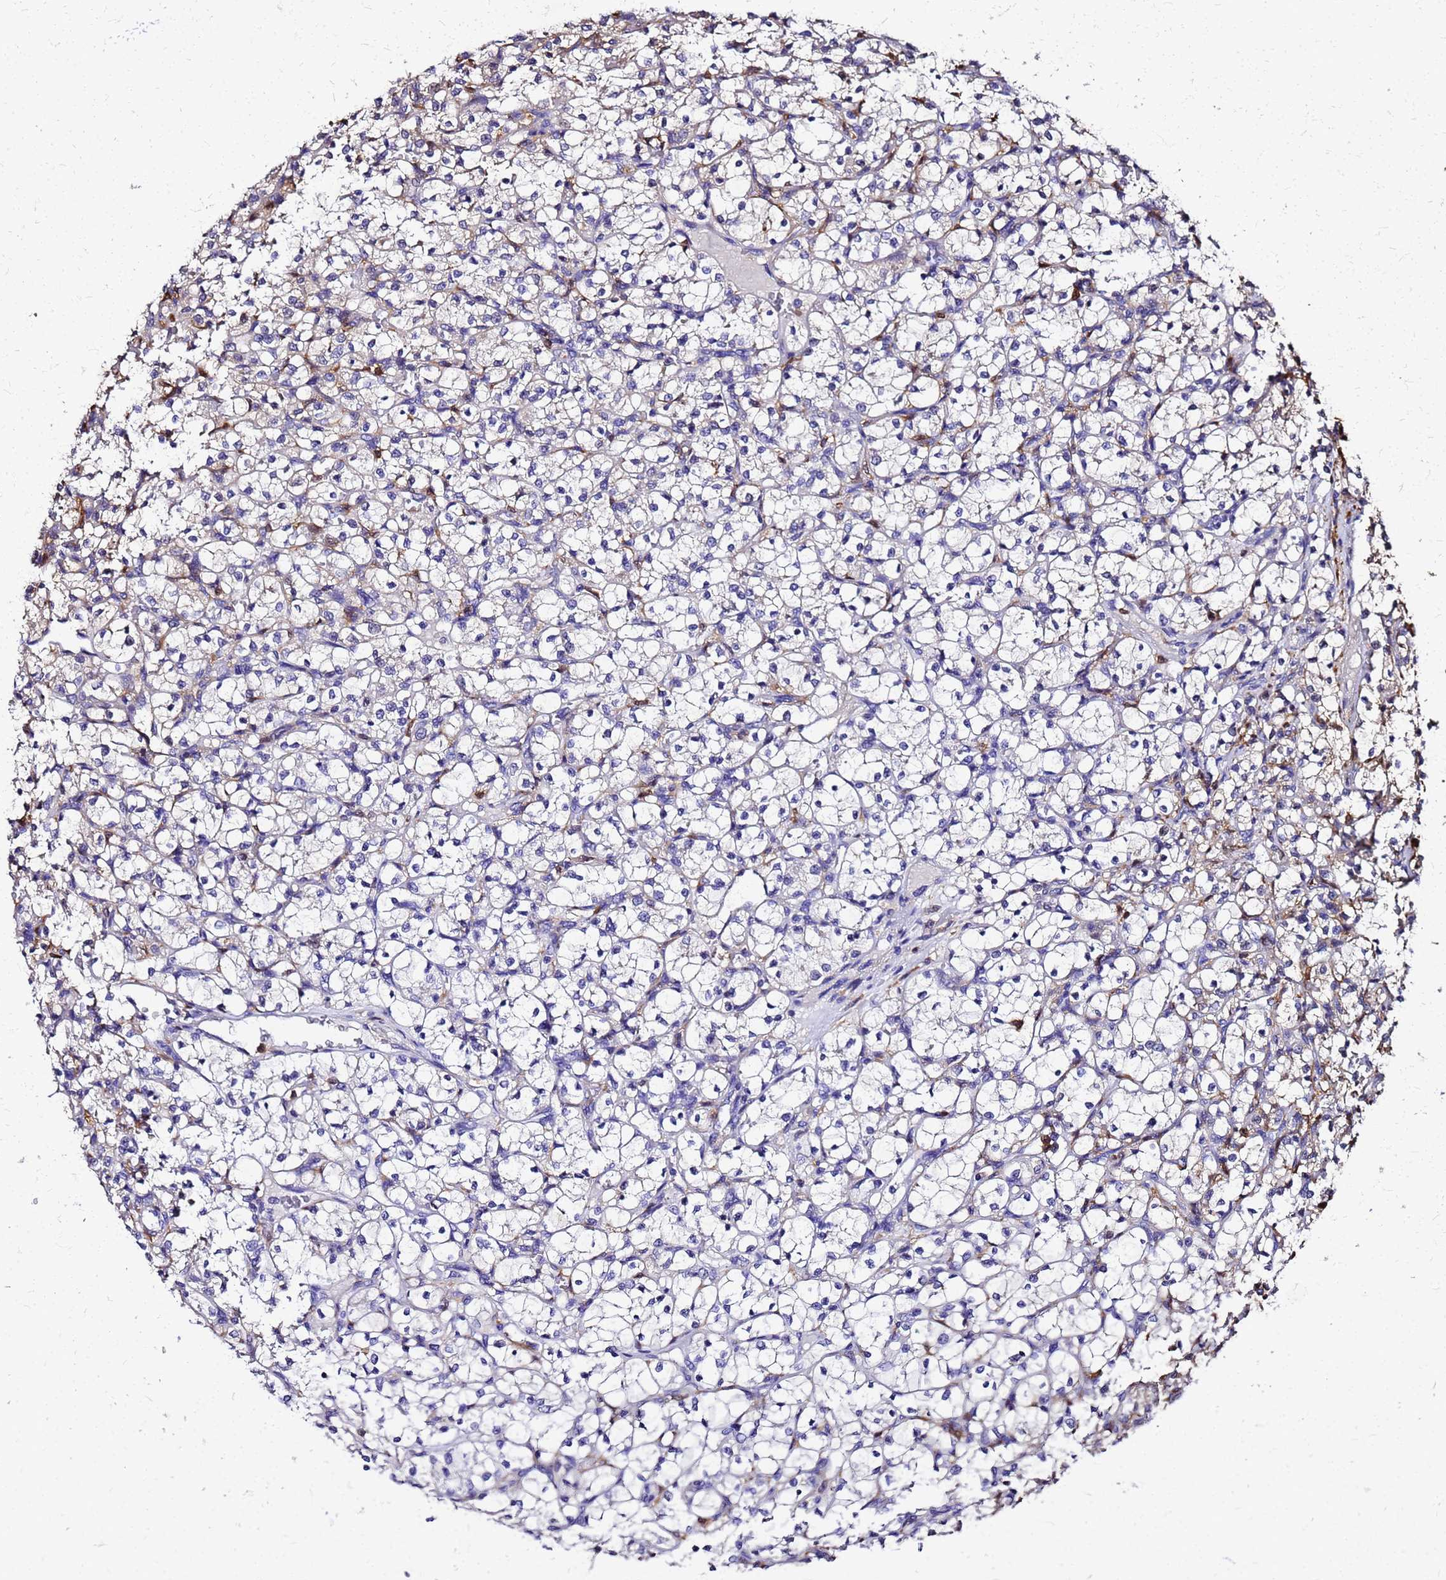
{"staining": {"intensity": "weak", "quantity": "<25%", "location": "cytoplasmic/membranous"}, "tissue": "renal cancer", "cell_type": "Tumor cells", "image_type": "cancer", "snomed": [{"axis": "morphology", "description": "Adenocarcinoma, NOS"}, {"axis": "topography", "description": "Kidney"}], "caption": "Immunohistochemical staining of renal cancer (adenocarcinoma) reveals no significant staining in tumor cells.", "gene": "S100A11", "patient": {"sex": "female", "age": 69}}